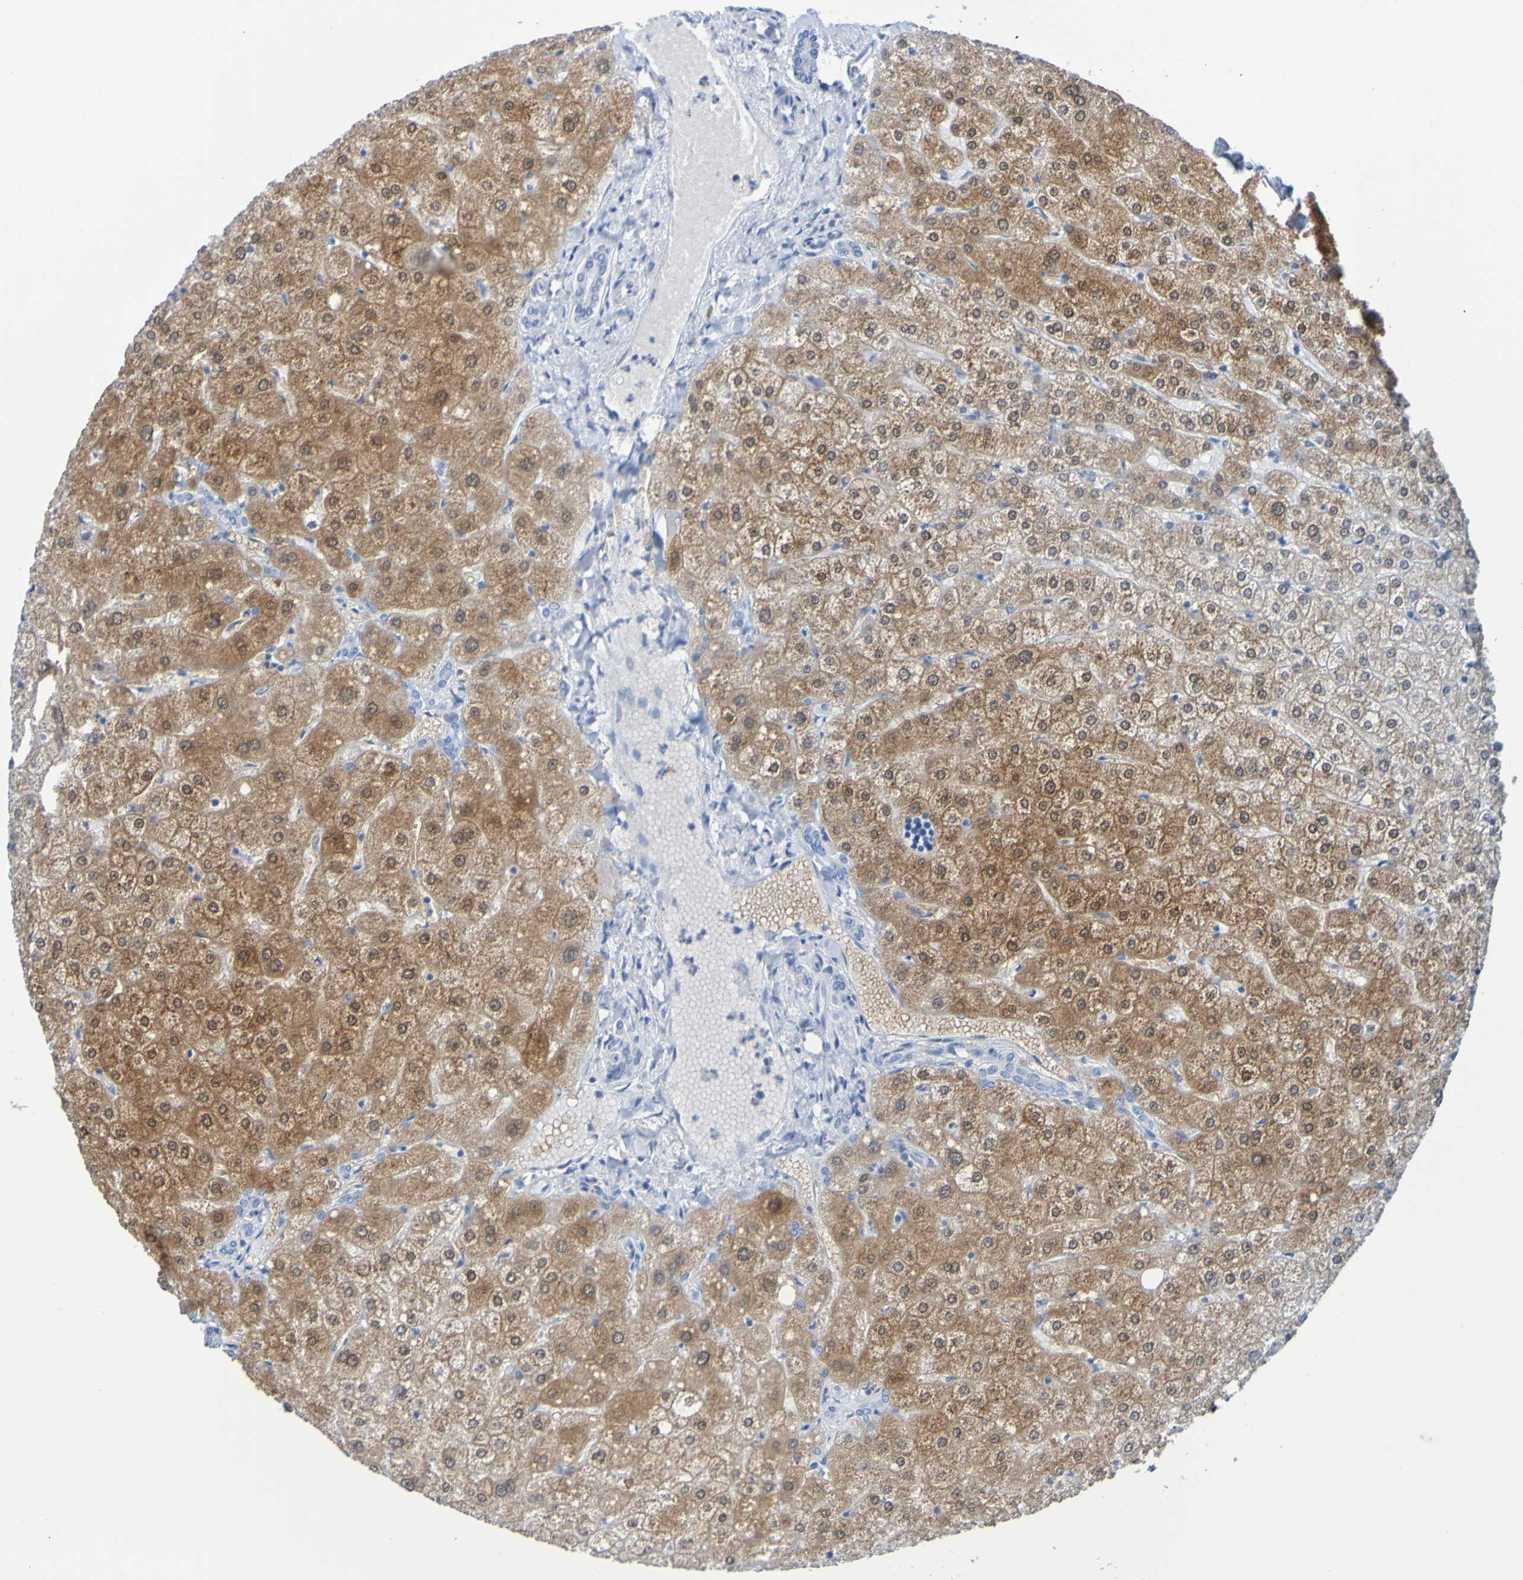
{"staining": {"intensity": "negative", "quantity": "none", "location": "none"}, "tissue": "liver", "cell_type": "Cholangiocytes", "image_type": "normal", "snomed": [{"axis": "morphology", "description": "Normal tissue, NOS"}, {"axis": "topography", "description": "Liver"}], "caption": "Immunohistochemical staining of normal human liver reveals no significant positivity in cholangiocytes.", "gene": "ACMSD", "patient": {"sex": "male", "age": 73}}